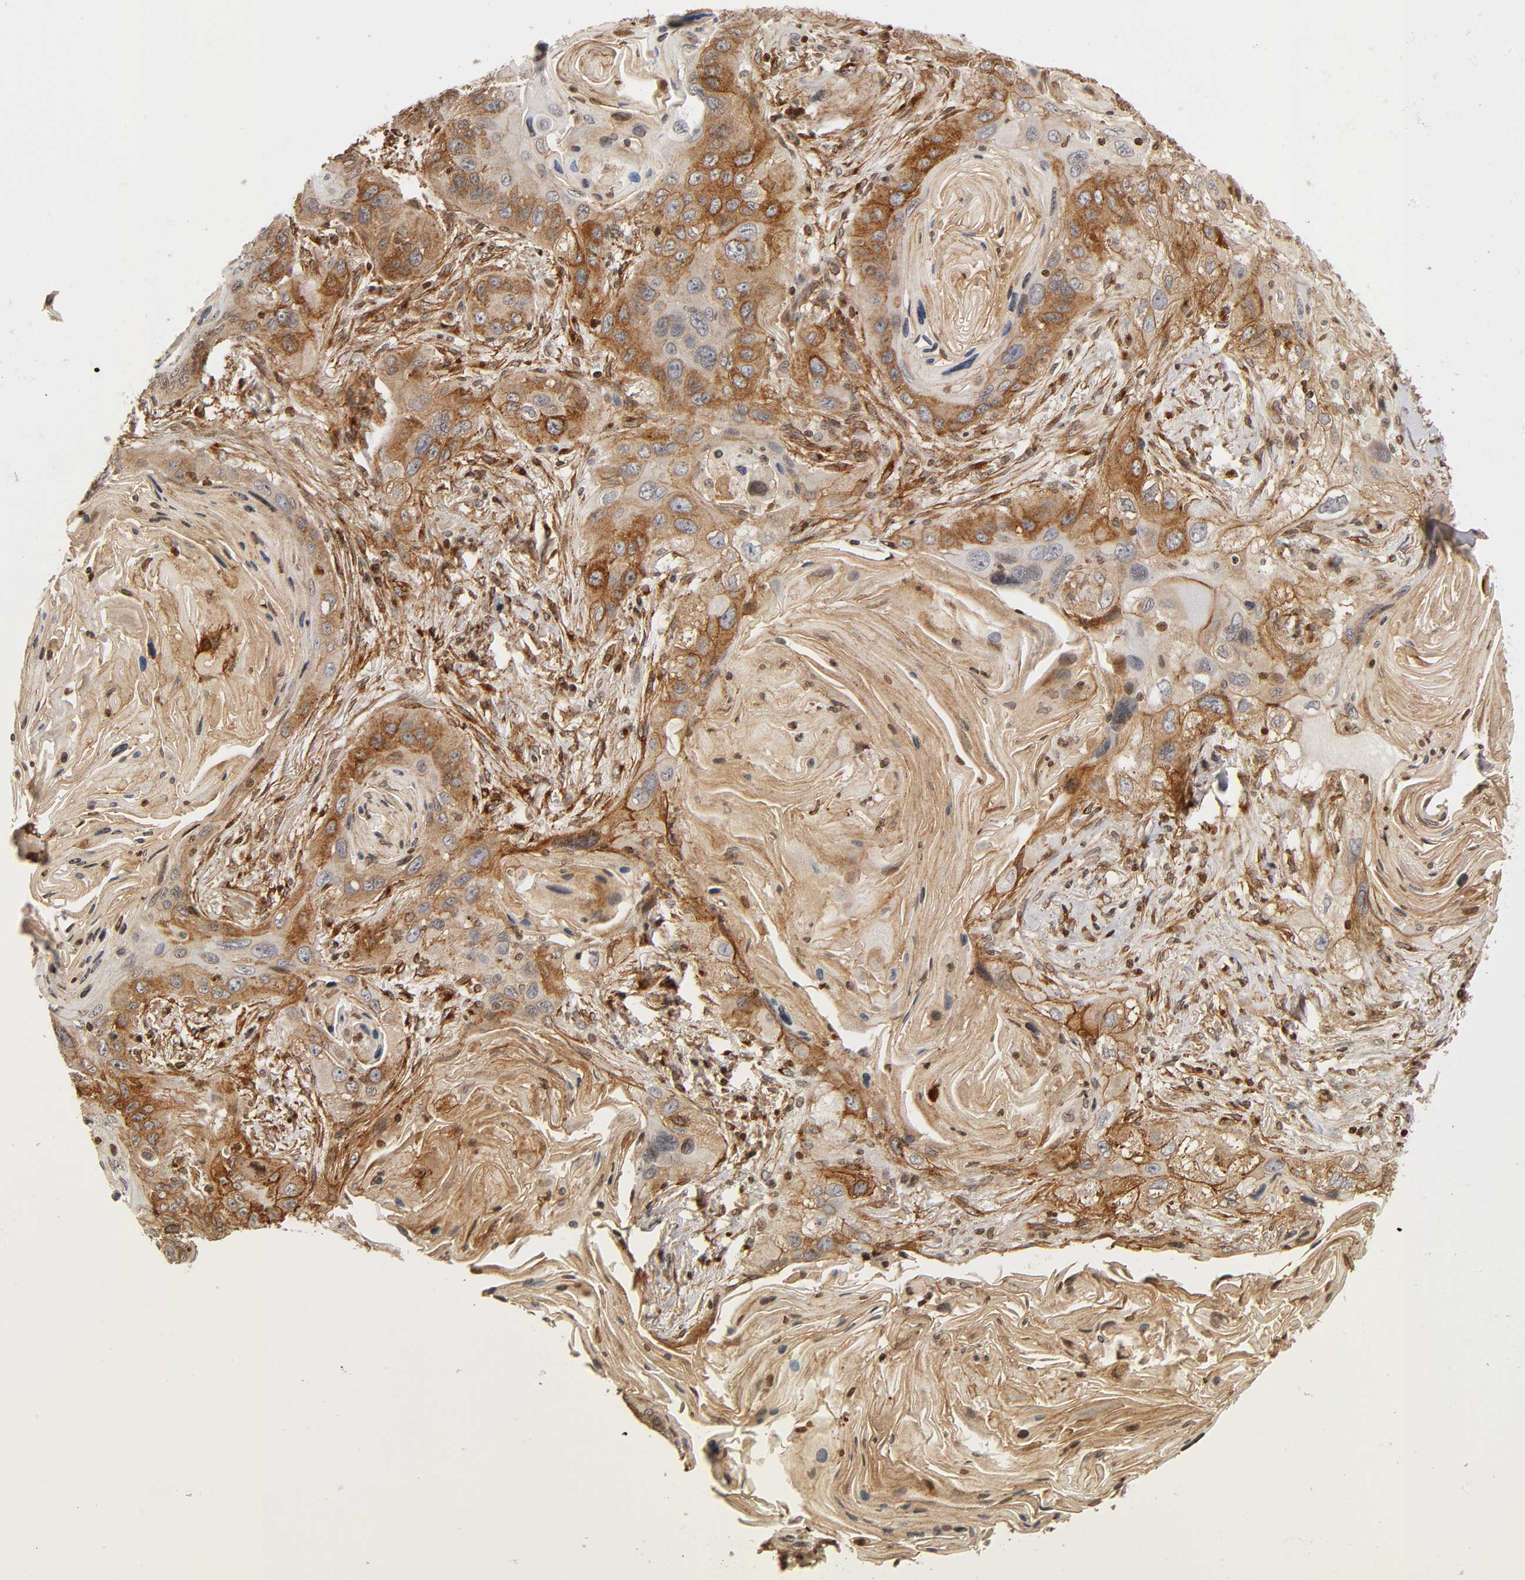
{"staining": {"intensity": "moderate", "quantity": ">75%", "location": "cytoplasmic/membranous"}, "tissue": "lung cancer", "cell_type": "Tumor cells", "image_type": "cancer", "snomed": [{"axis": "morphology", "description": "Squamous cell carcinoma, NOS"}, {"axis": "topography", "description": "Lung"}], "caption": "Lung cancer tissue exhibits moderate cytoplasmic/membranous staining in approximately >75% of tumor cells", "gene": "ITGAV", "patient": {"sex": "female", "age": 67}}